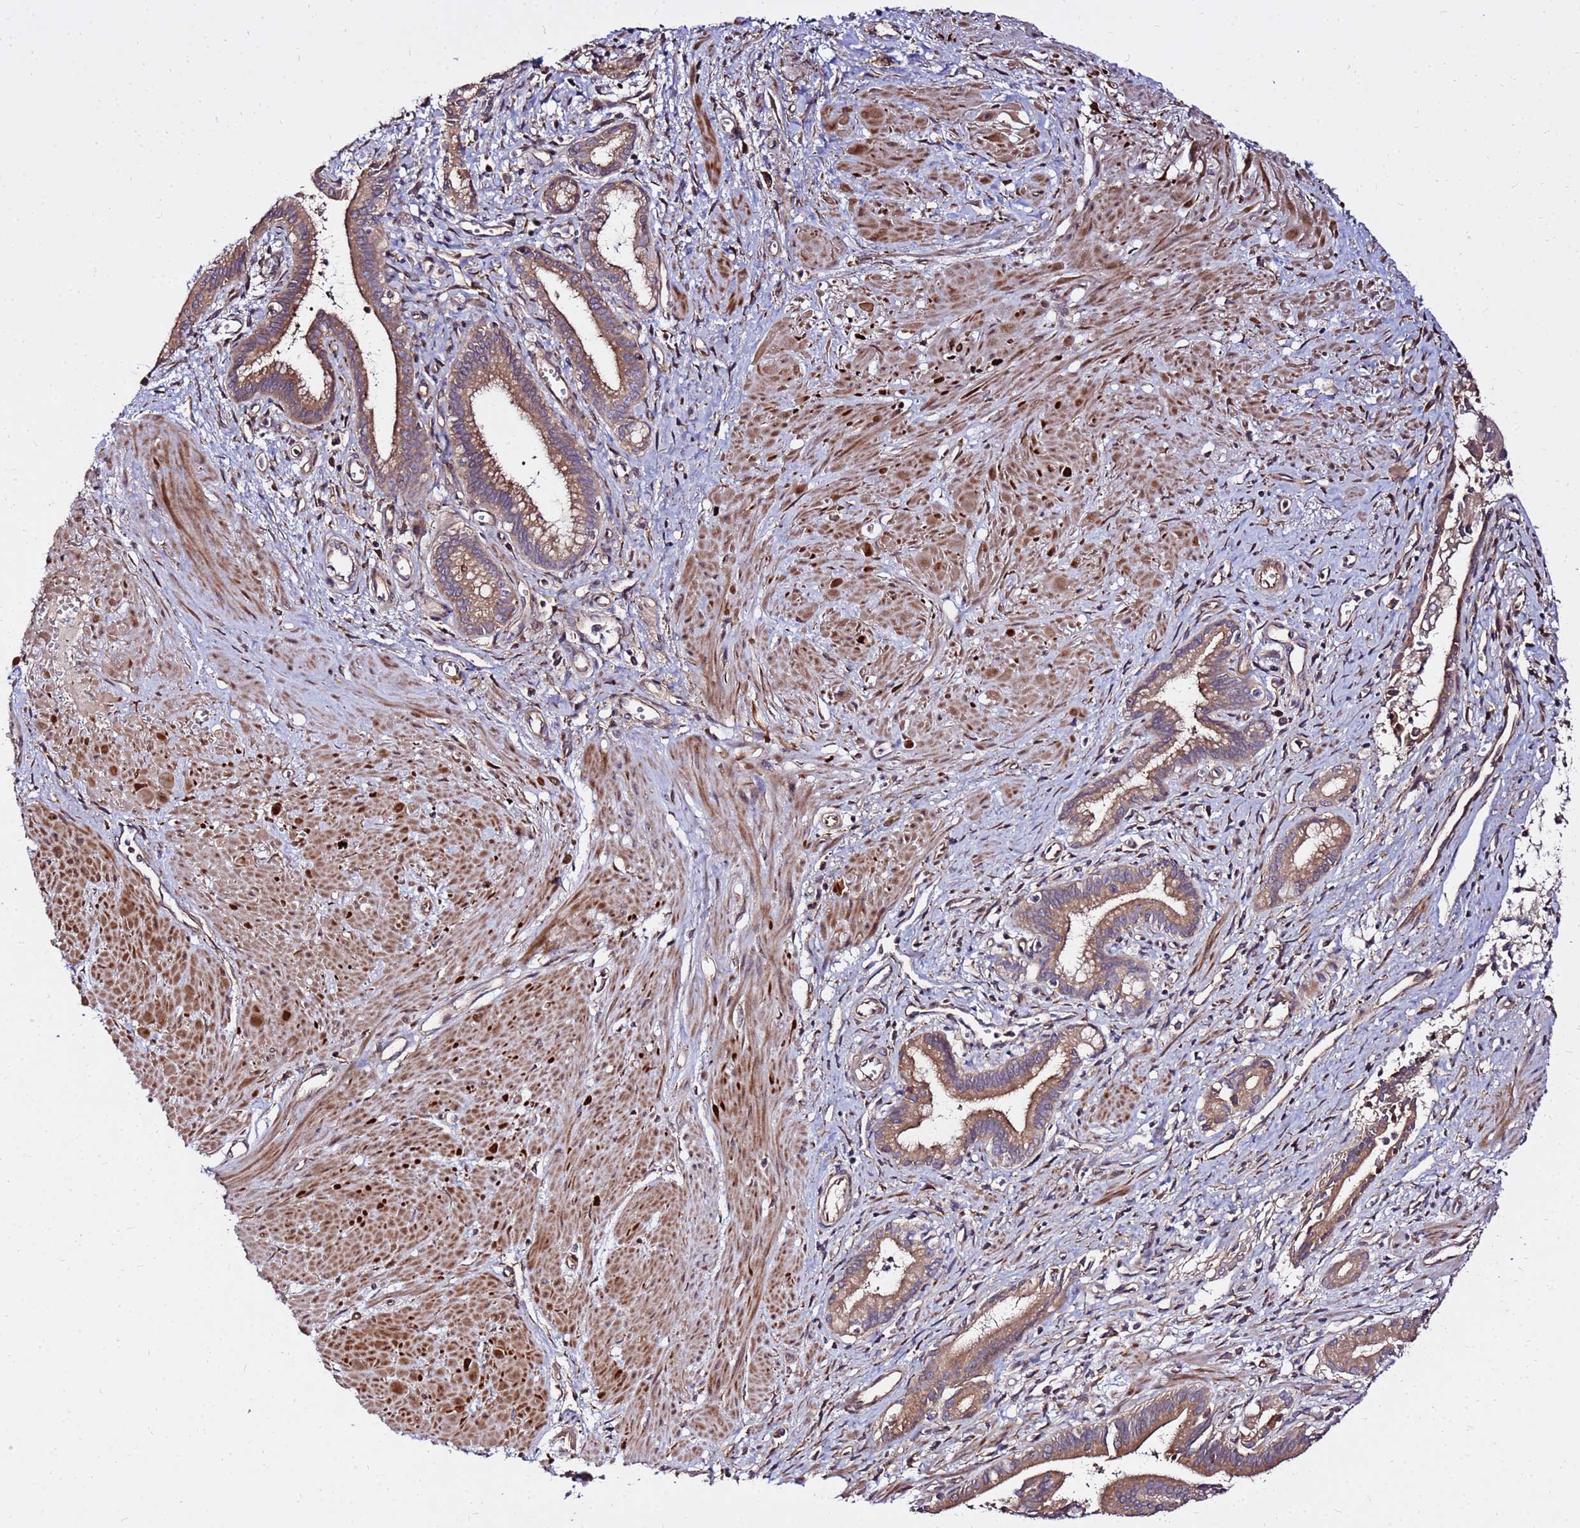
{"staining": {"intensity": "moderate", "quantity": ">75%", "location": "cytoplasmic/membranous"}, "tissue": "pancreatic cancer", "cell_type": "Tumor cells", "image_type": "cancer", "snomed": [{"axis": "morphology", "description": "Adenocarcinoma, NOS"}, {"axis": "topography", "description": "Pancreas"}], "caption": "A high-resolution photomicrograph shows immunohistochemistry (IHC) staining of pancreatic adenocarcinoma, which displays moderate cytoplasmic/membranous staining in approximately >75% of tumor cells.", "gene": "WWC2", "patient": {"sex": "male", "age": 78}}